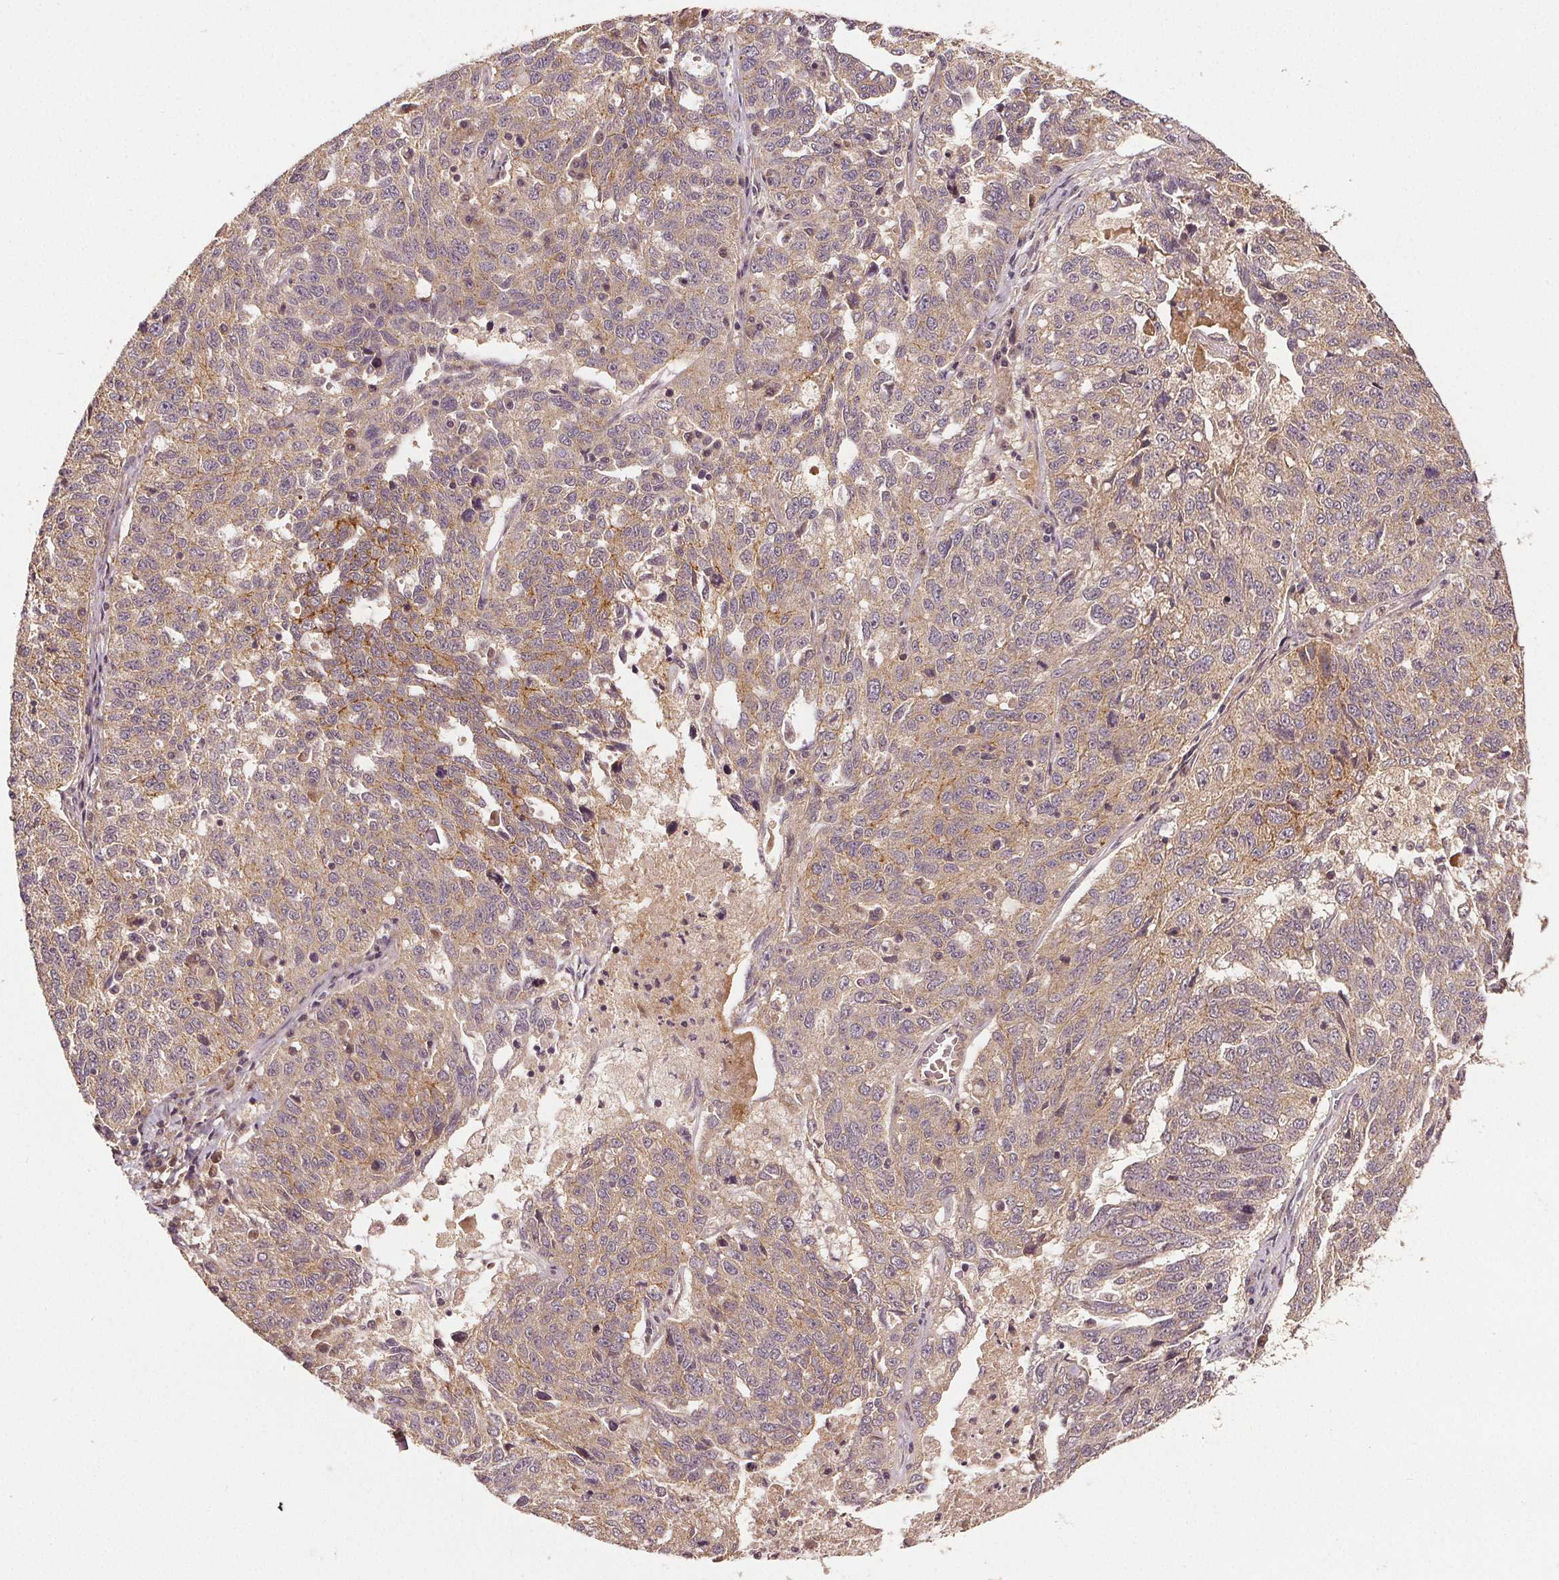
{"staining": {"intensity": "moderate", "quantity": "<25%", "location": "cytoplasmic/membranous"}, "tissue": "ovarian cancer", "cell_type": "Tumor cells", "image_type": "cancer", "snomed": [{"axis": "morphology", "description": "Cystadenocarcinoma, serous, NOS"}, {"axis": "topography", "description": "Ovary"}], "caption": "Moderate cytoplasmic/membranous protein expression is identified in about <25% of tumor cells in ovarian cancer.", "gene": "EPHB3", "patient": {"sex": "female", "age": 71}}